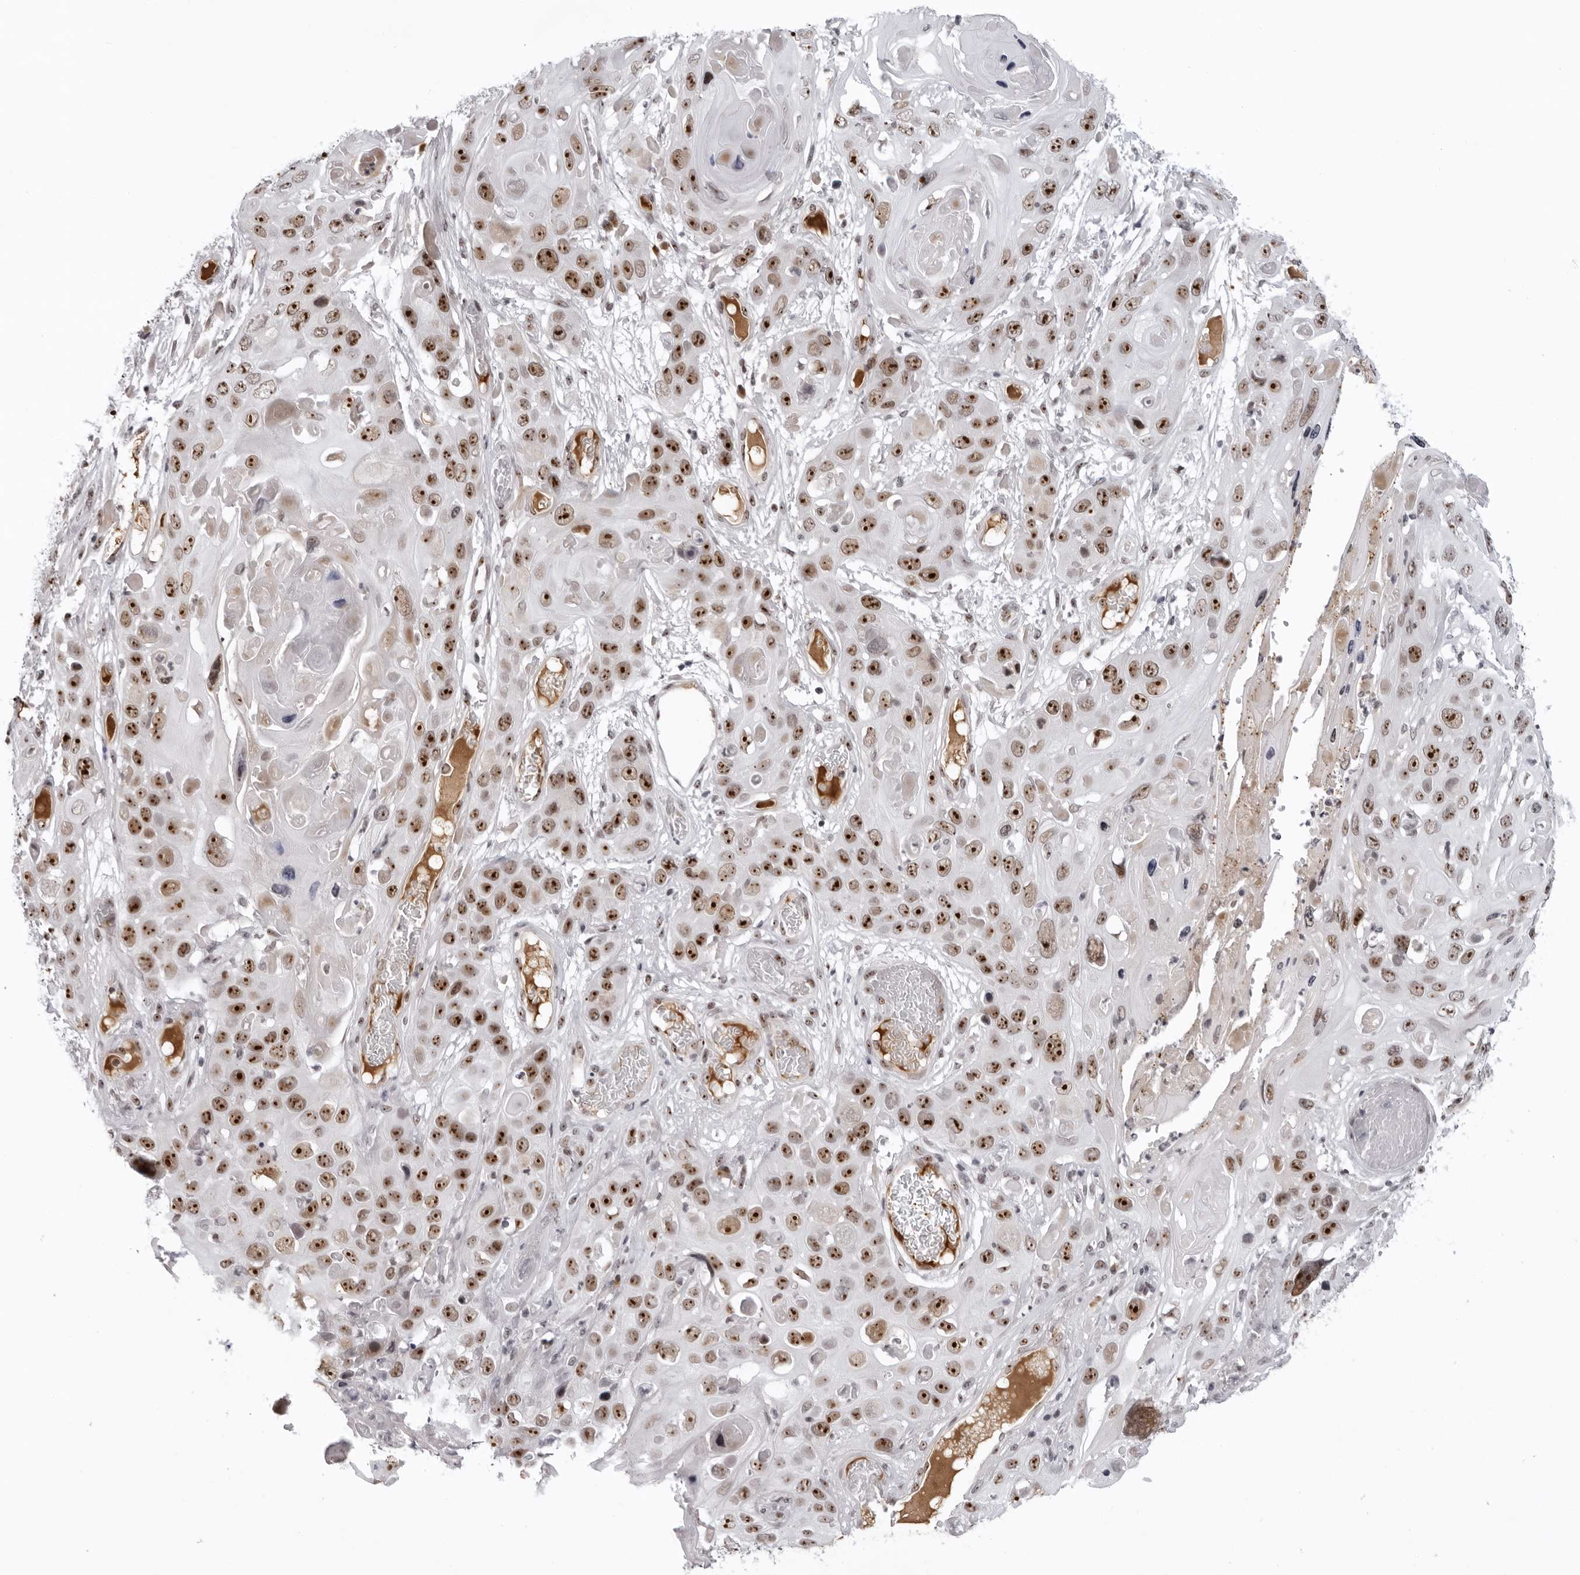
{"staining": {"intensity": "strong", "quantity": ">75%", "location": "nuclear"}, "tissue": "skin cancer", "cell_type": "Tumor cells", "image_type": "cancer", "snomed": [{"axis": "morphology", "description": "Squamous cell carcinoma, NOS"}, {"axis": "topography", "description": "Skin"}], "caption": "Immunohistochemistry (DAB (3,3'-diaminobenzidine)) staining of human squamous cell carcinoma (skin) exhibits strong nuclear protein expression in about >75% of tumor cells. (Stains: DAB (3,3'-diaminobenzidine) in brown, nuclei in blue, Microscopy: brightfield microscopy at high magnification).", "gene": "EXOSC10", "patient": {"sex": "male", "age": 55}}